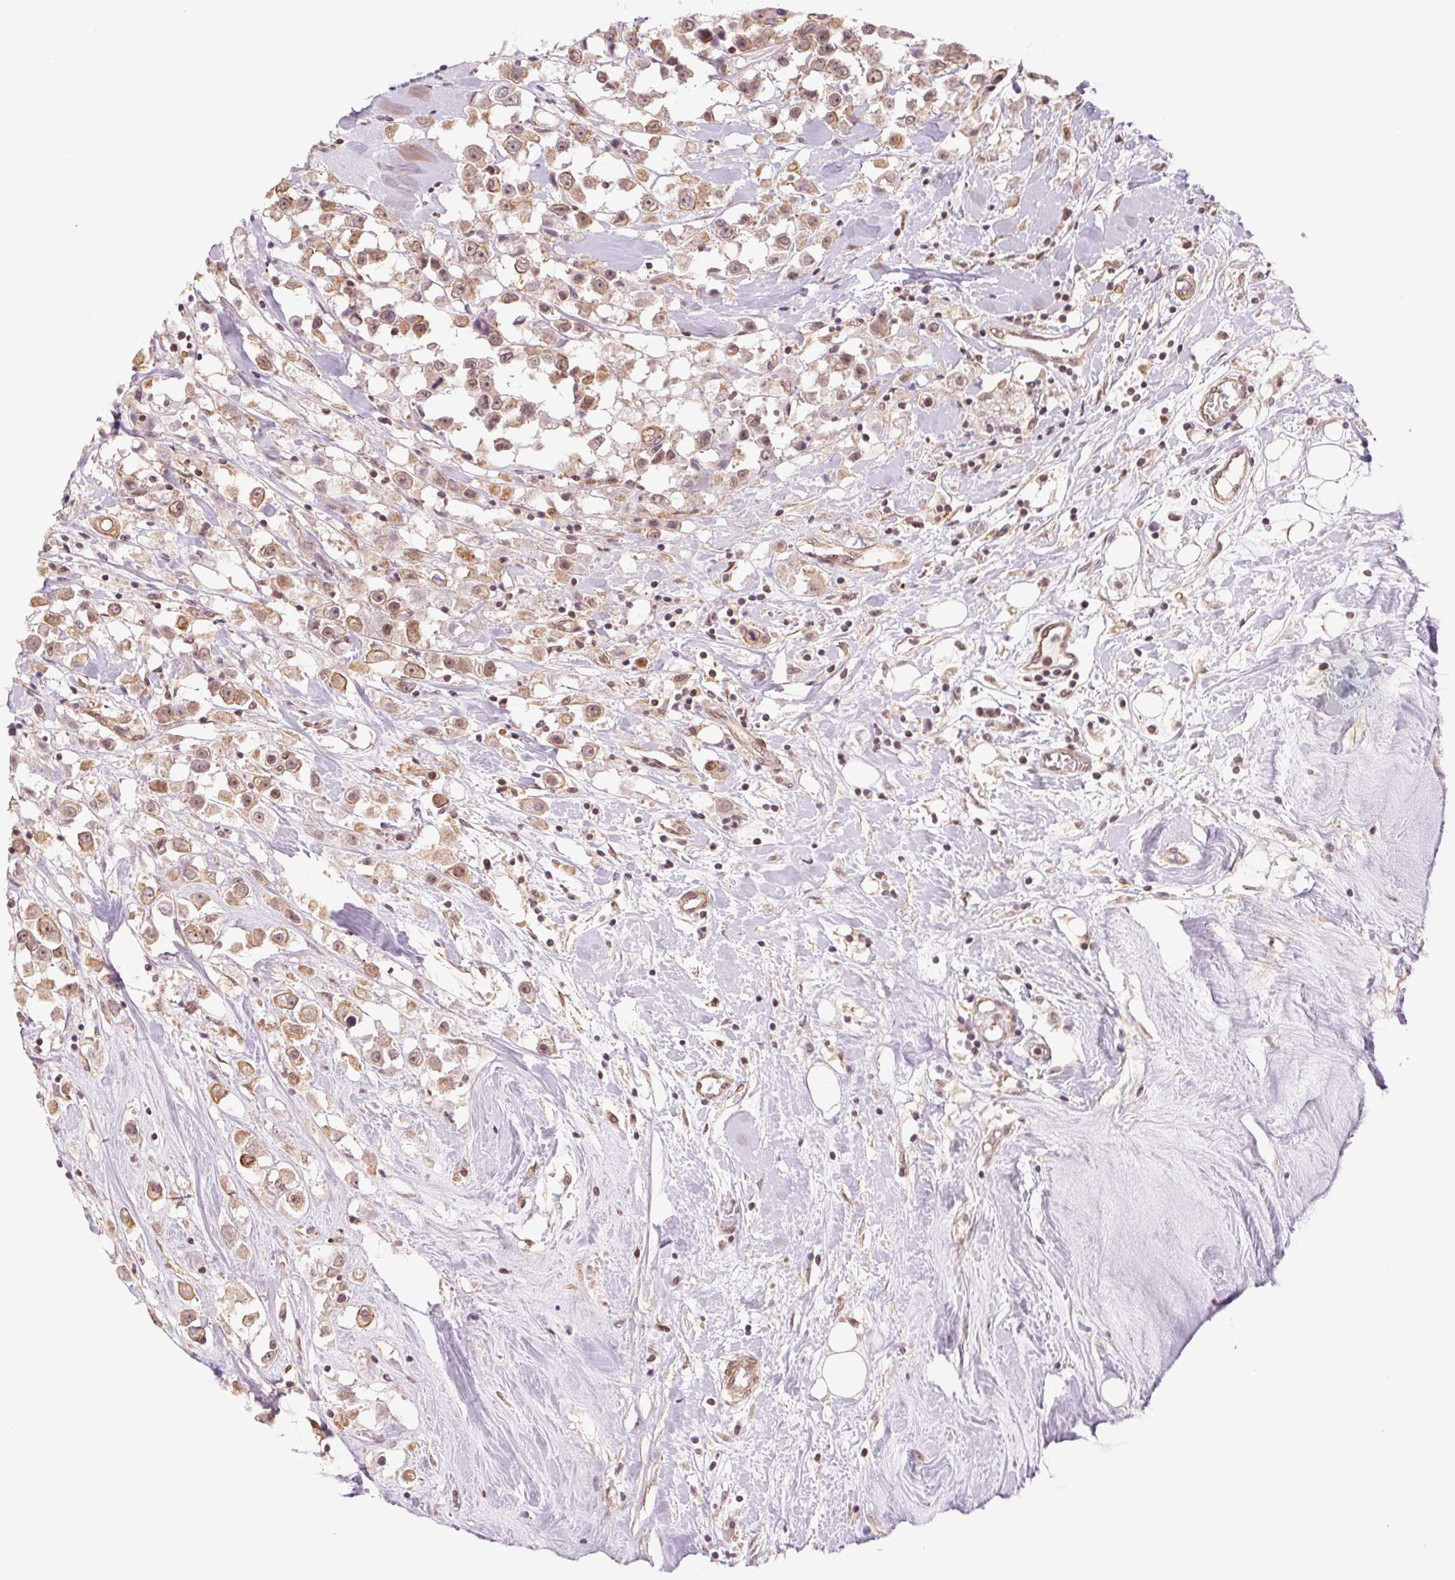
{"staining": {"intensity": "moderate", "quantity": ">75%", "location": "cytoplasmic/membranous"}, "tissue": "breast cancer", "cell_type": "Tumor cells", "image_type": "cancer", "snomed": [{"axis": "morphology", "description": "Duct carcinoma"}, {"axis": "topography", "description": "Breast"}], "caption": "Breast cancer stained with a brown dye displays moderate cytoplasmic/membranous positive staining in about >75% of tumor cells.", "gene": "CWC25", "patient": {"sex": "female", "age": 61}}